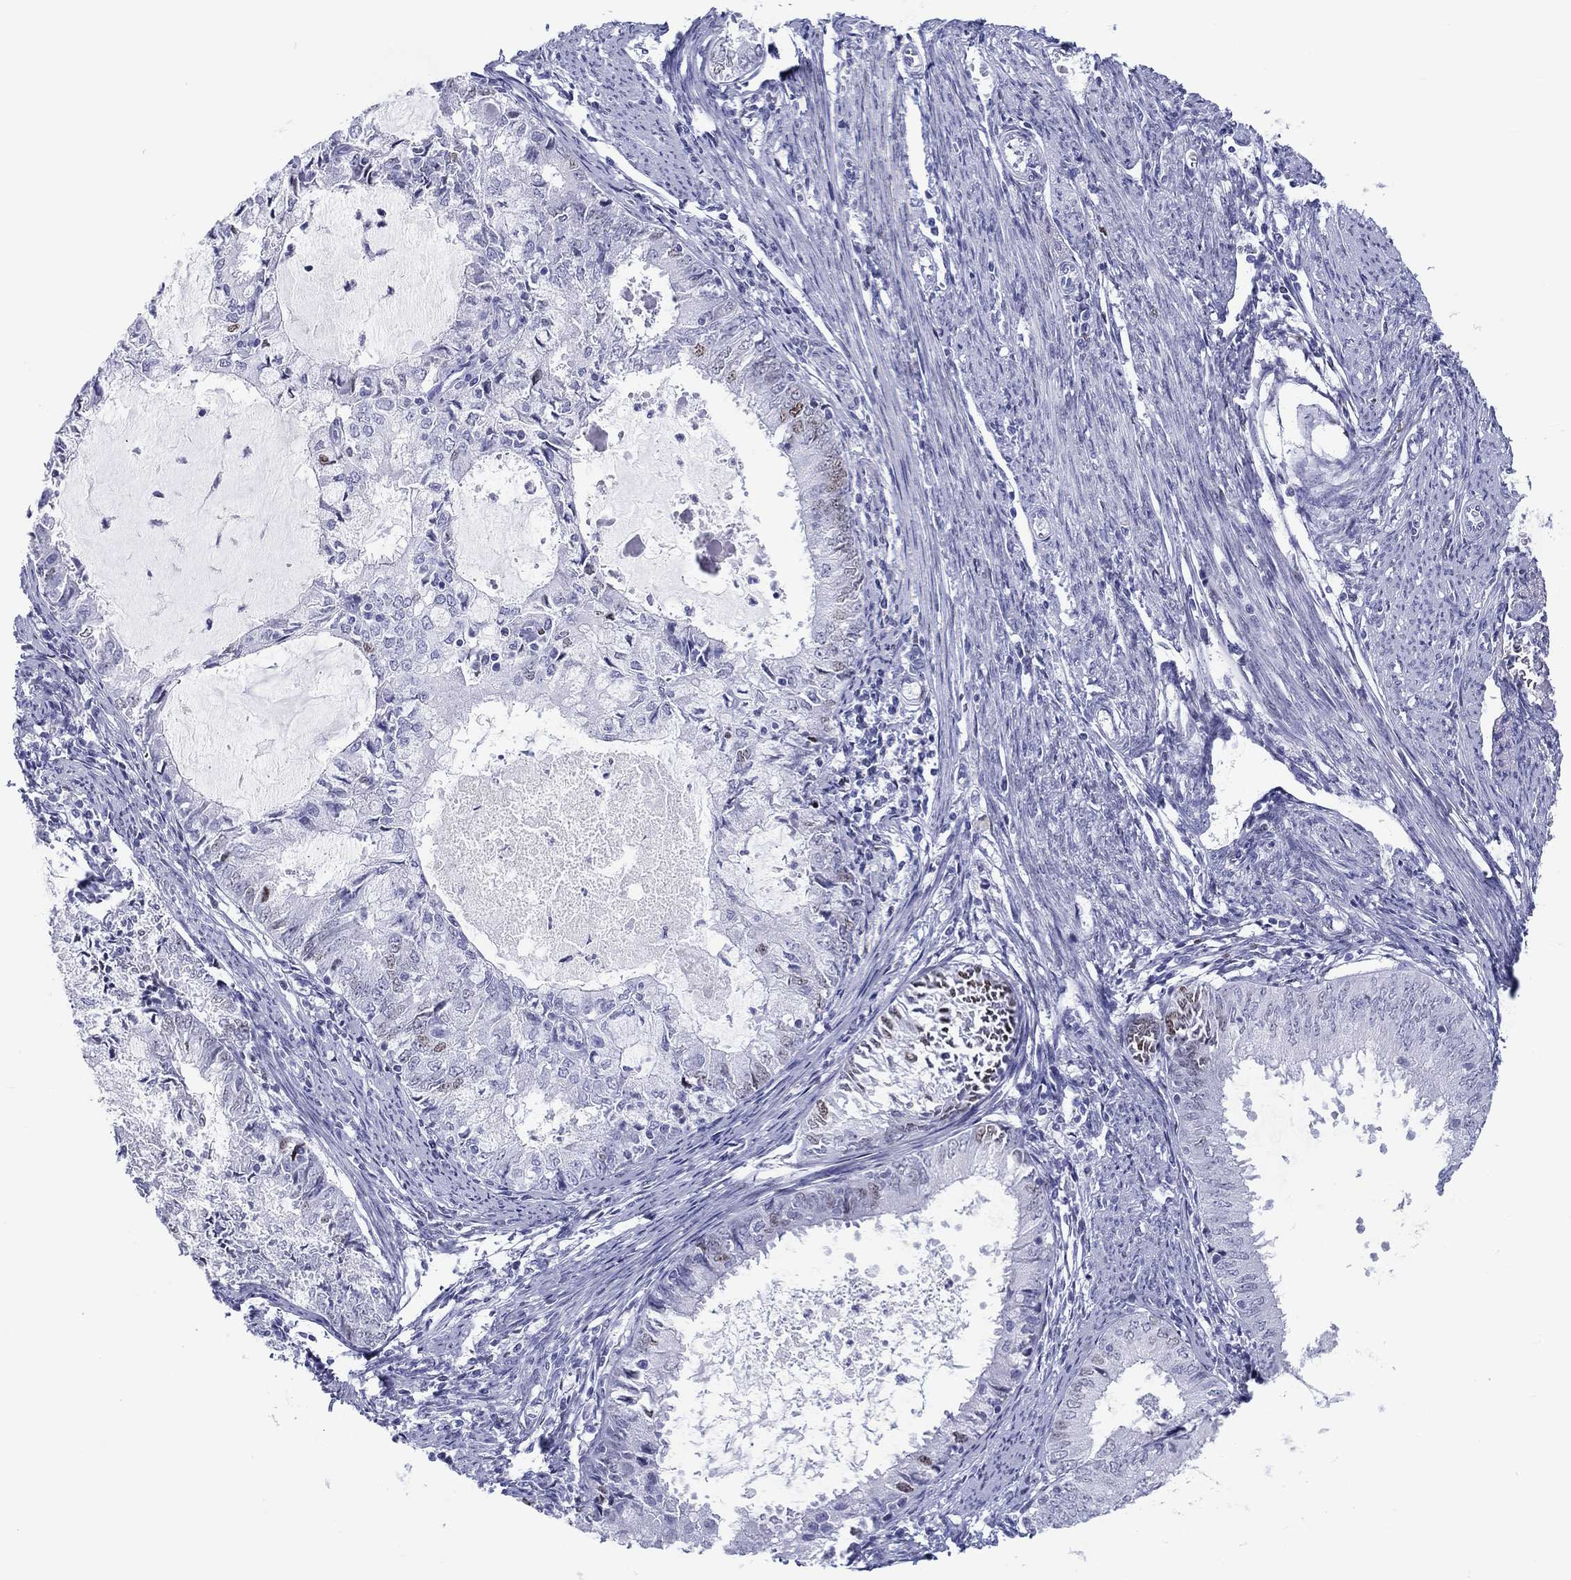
{"staining": {"intensity": "strong", "quantity": "<25%", "location": "nuclear"}, "tissue": "endometrial cancer", "cell_type": "Tumor cells", "image_type": "cancer", "snomed": [{"axis": "morphology", "description": "Adenocarcinoma, NOS"}, {"axis": "topography", "description": "Endometrium"}], "caption": "Strong nuclear positivity is identified in approximately <25% of tumor cells in adenocarcinoma (endometrial).", "gene": "H1-1", "patient": {"sex": "female", "age": 57}}